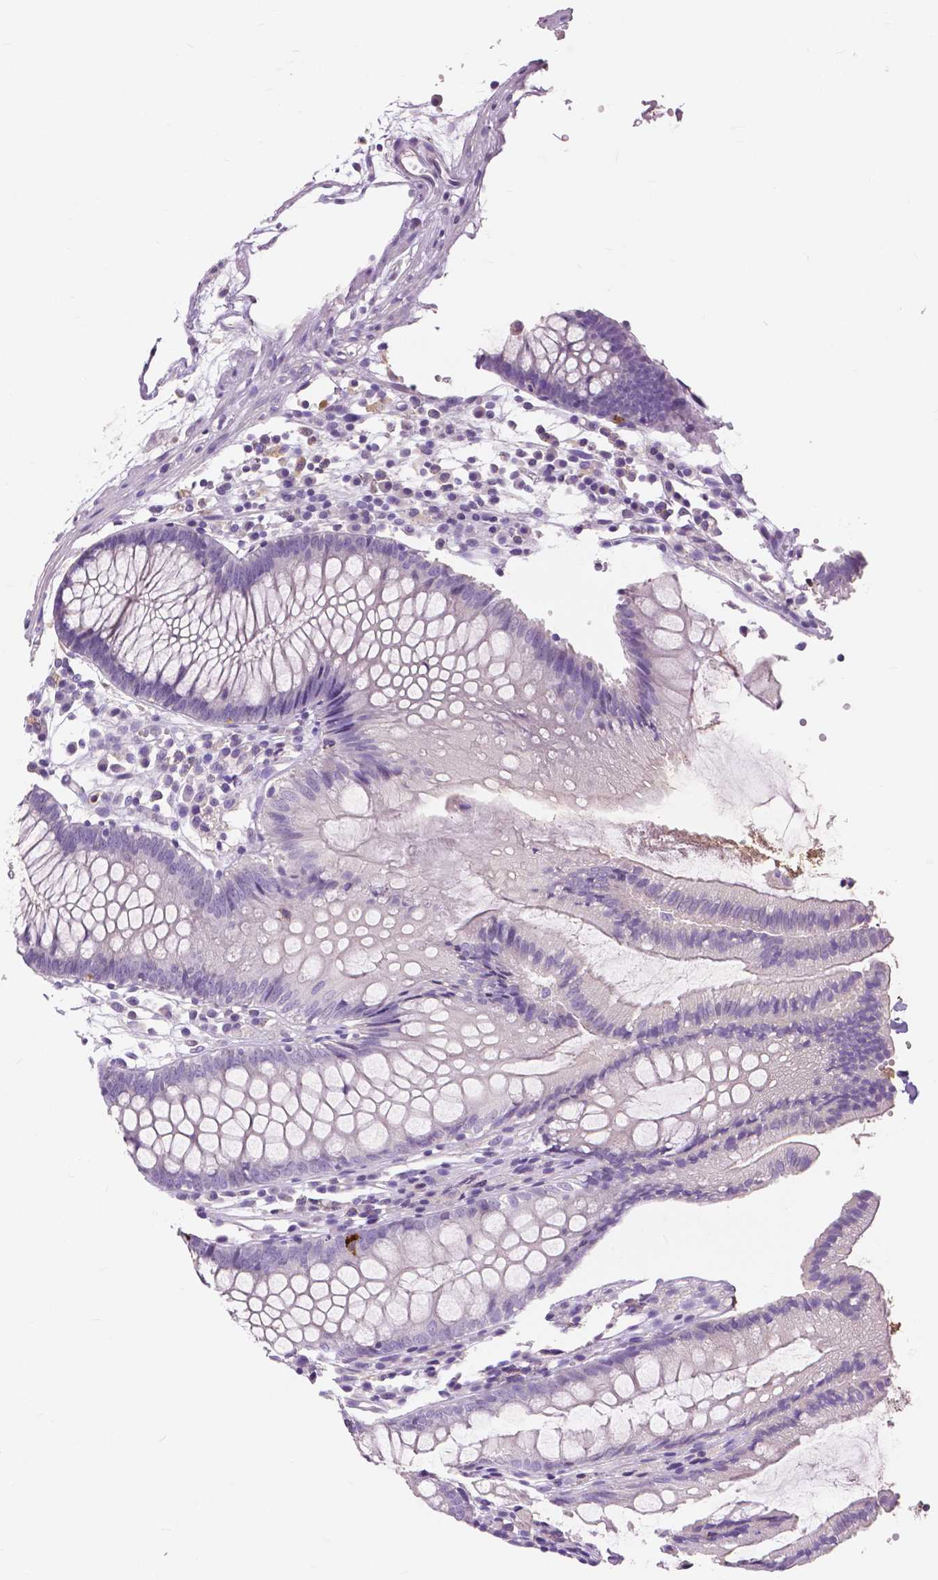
{"staining": {"intensity": "negative", "quantity": "none", "location": "none"}, "tissue": "colon", "cell_type": "Endothelial cells", "image_type": "normal", "snomed": [{"axis": "morphology", "description": "Normal tissue, NOS"}, {"axis": "morphology", "description": "Adenocarcinoma, NOS"}, {"axis": "topography", "description": "Colon"}], "caption": "A high-resolution histopathology image shows immunohistochemistry staining of benign colon, which shows no significant positivity in endothelial cells.", "gene": "CXCR2", "patient": {"sex": "male", "age": 83}}